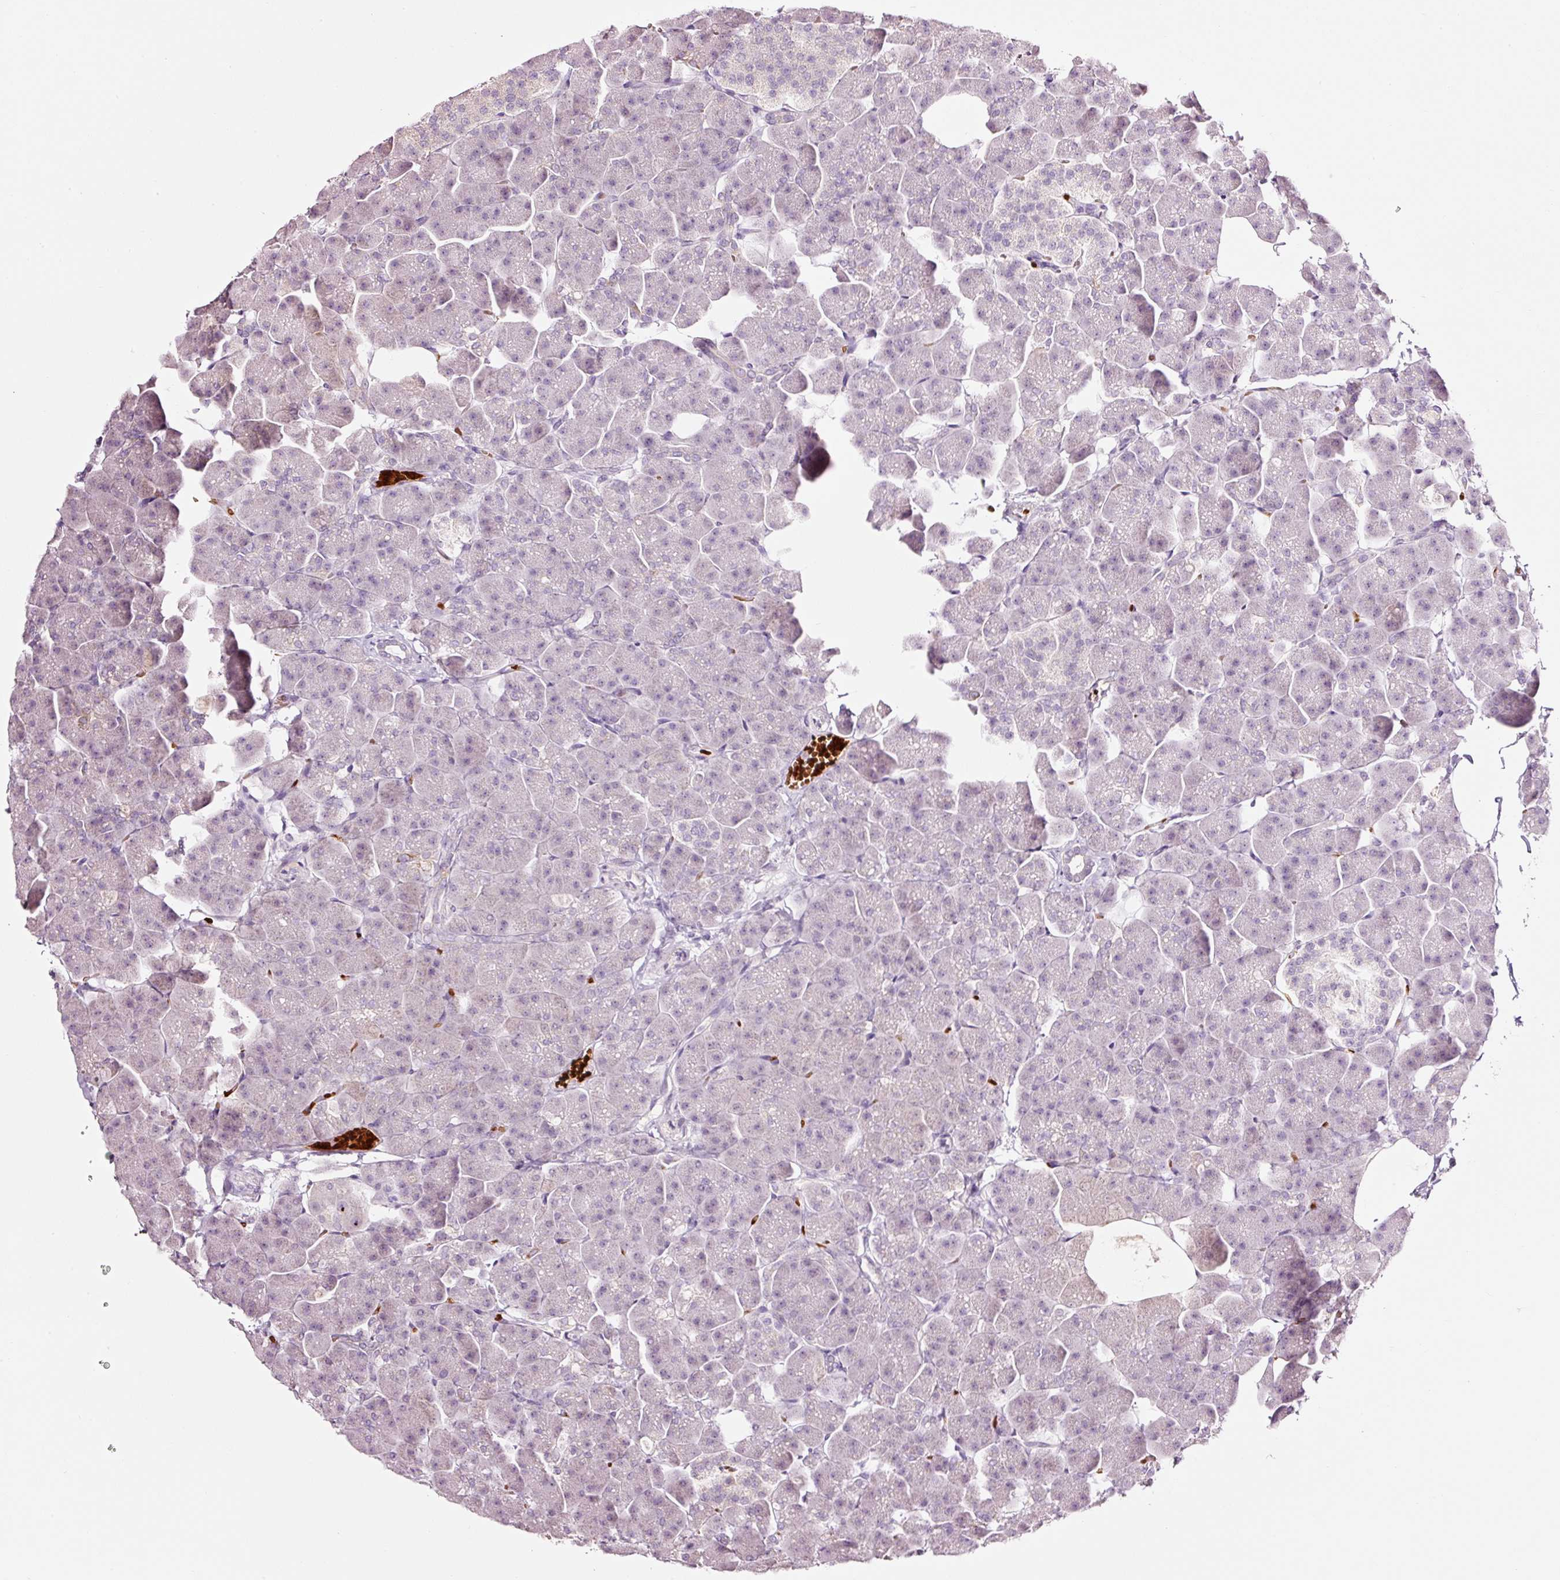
{"staining": {"intensity": "negative", "quantity": "none", "location": "none"}, "tissue": "pancreas", "cell_type": "Exocrine glandular cells", "image_type": "normal", "snomed": [{"axis": "morphology", "description": "Normal tissue, NOS"}, {"axis": "topography", "description": "Pancreas"}], "caption": "Exocrine glandular cells show no significant positivity in benign pancreas. The staining is performed using DAB brown chromogen with nuclei counter-stained in using hematoxylin.", "gene": "LDHAL6B", "patient": {"sex": "male", "age": 35}}